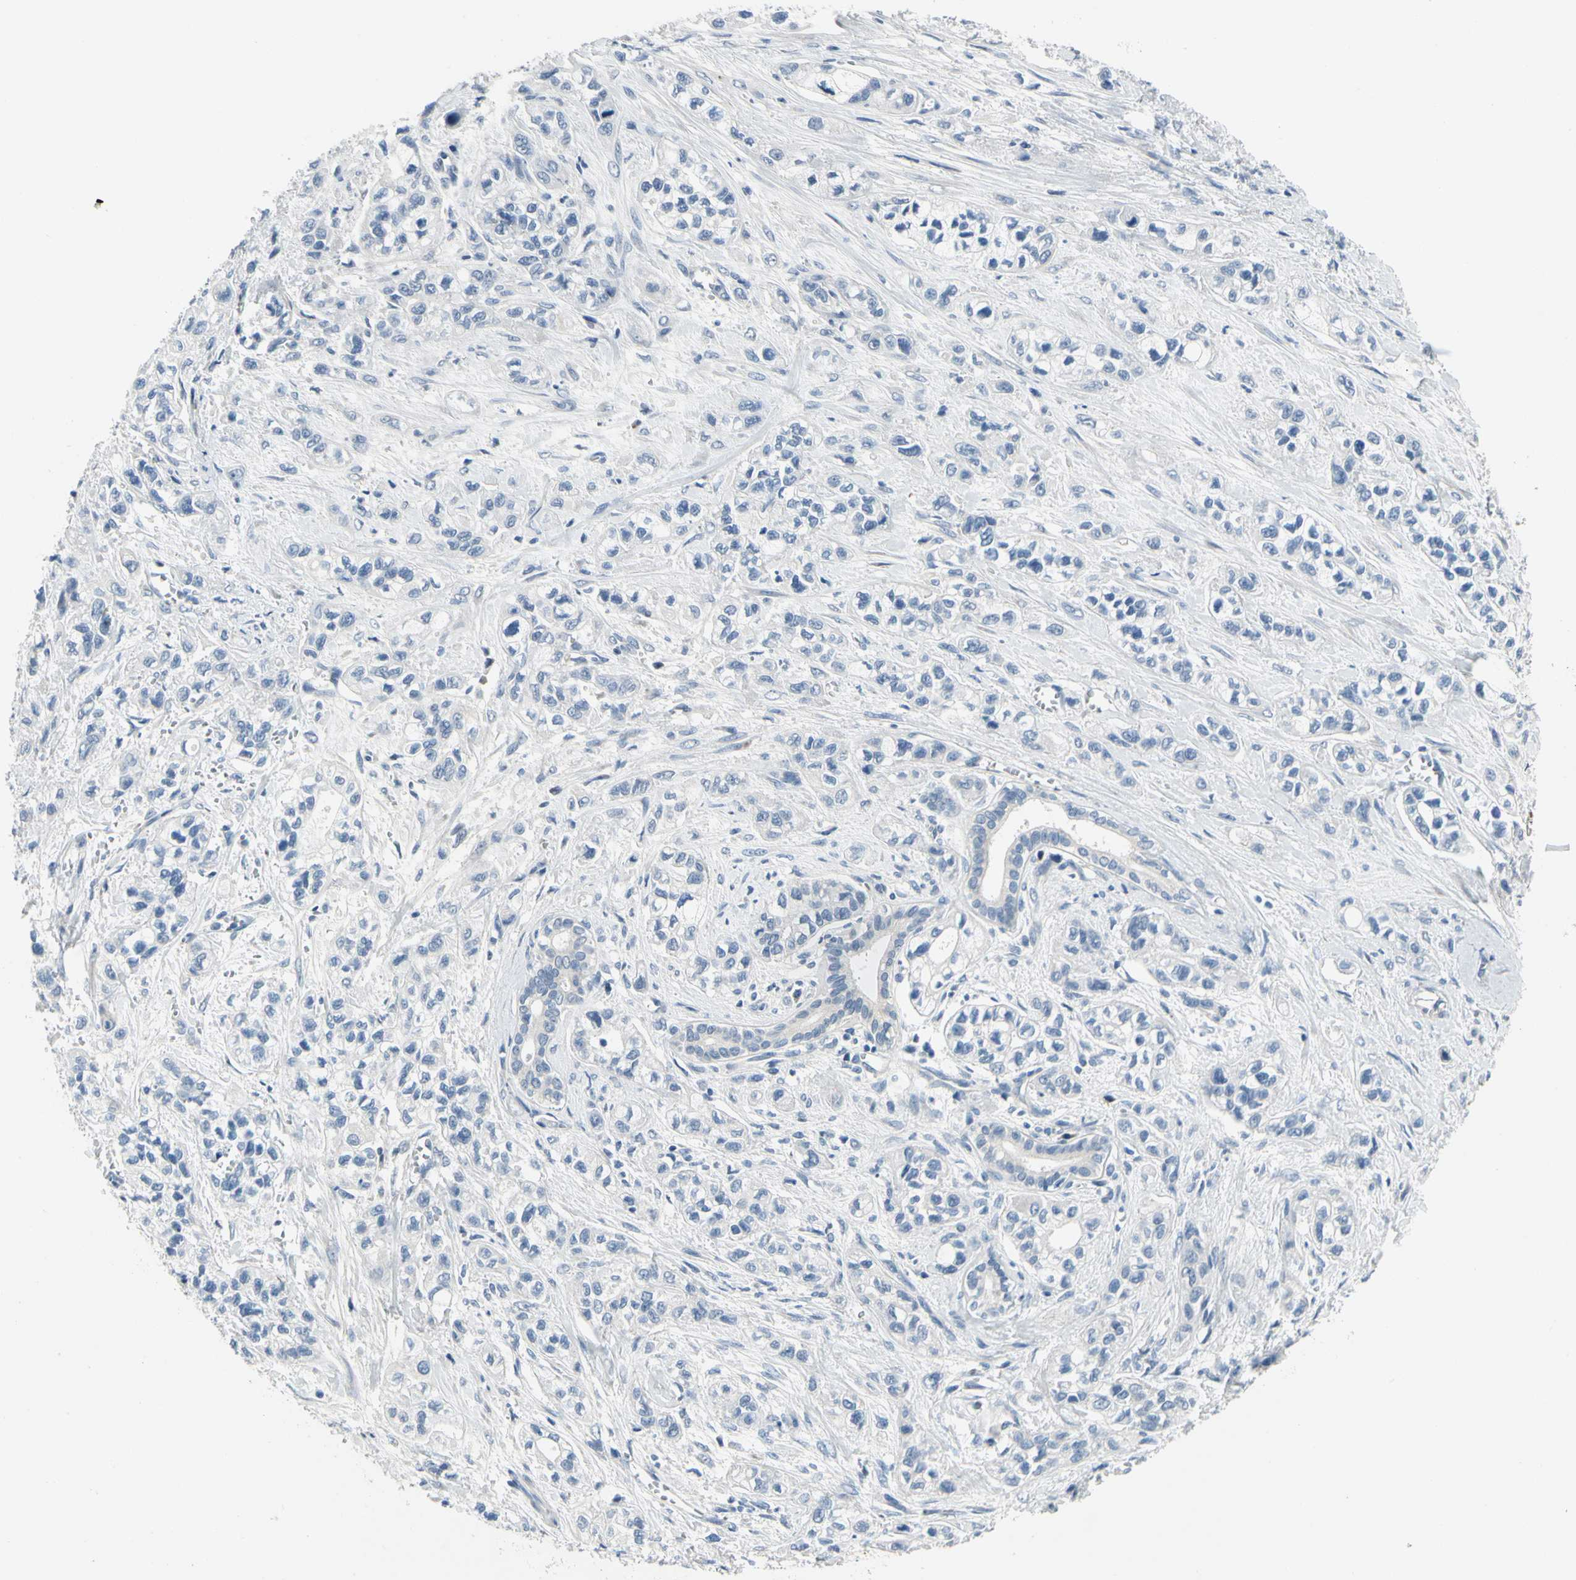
{"staining": {"intensity": "negative", "quantity": "none", "location": "none"}, "tissue": "pancreatic cancer", "cell_type": "Tumor cells", "image_type": "cancer", "snomed": [{"axis": "morphology", "description": "Adenocarcinoma, NOS"}, {"axis": "topography", "description": "Pancreas"}], "caption": "Tumor cells show no significant protein staining in pancreatic cancer (adenocarcinoma).", "gene": "NFASC", "patient": {"sex": "male", "age": 74}}